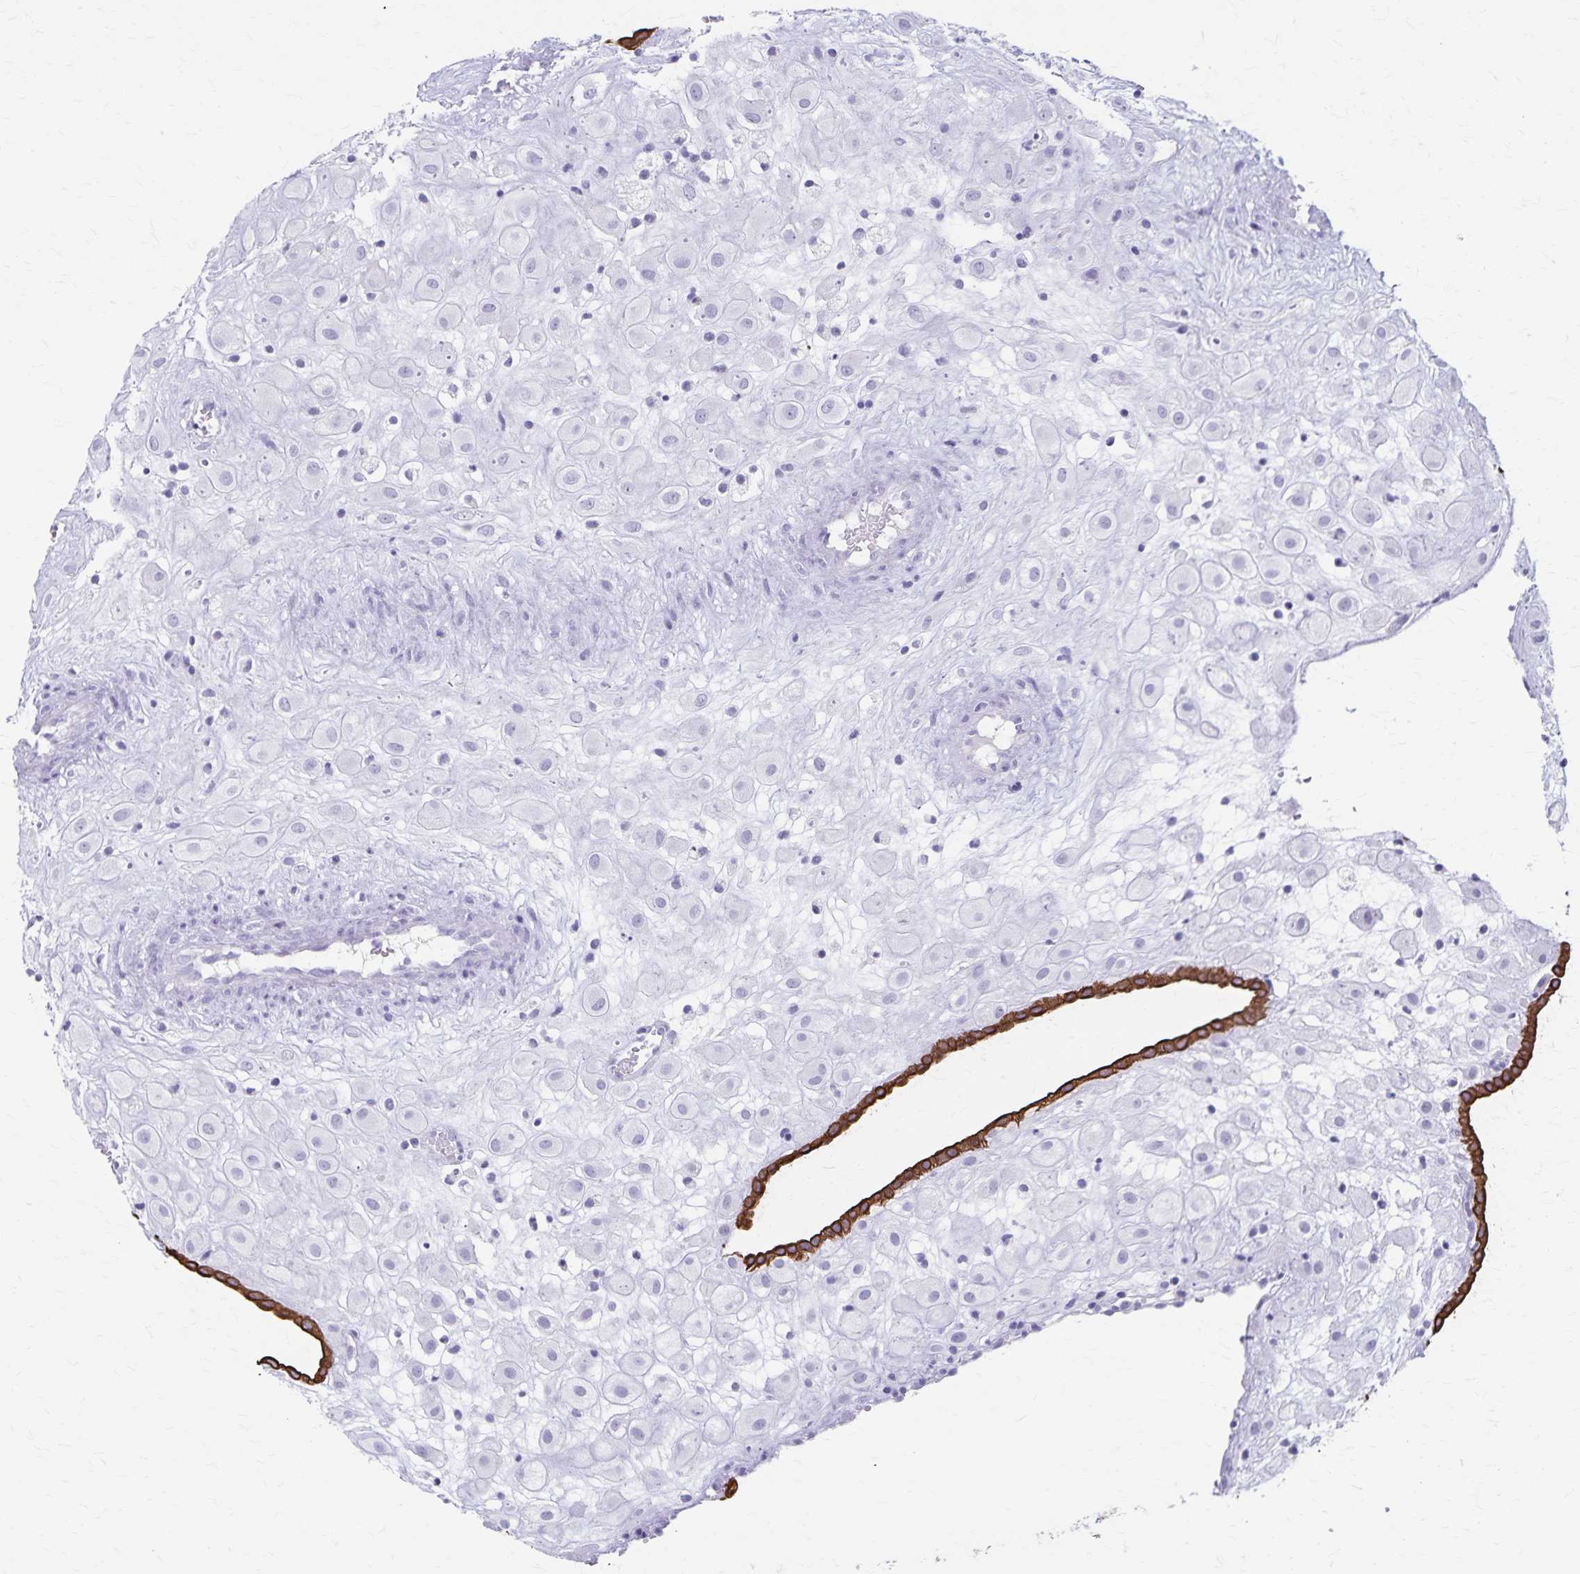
{"staining": {"intensity": "negative", "quantity": "none", "location": "none"}, "tissue": "placenta", "cell_type": "Decidual cells", "image_type": "normal", "snomed": [{"axis": "morphology", "description": "Normal tissue, NOS"}, {"axis": "topography", "description": "Placenta"}], "caption": "An immunohistochemistry histopathology image of benign placenta is shown. There is no staining in decidual cells of placenta. (IHC, brightfield microscopy, high magnification).", "gene": "GPBAR1", "patient": {"sex": "female", "age": 24}}